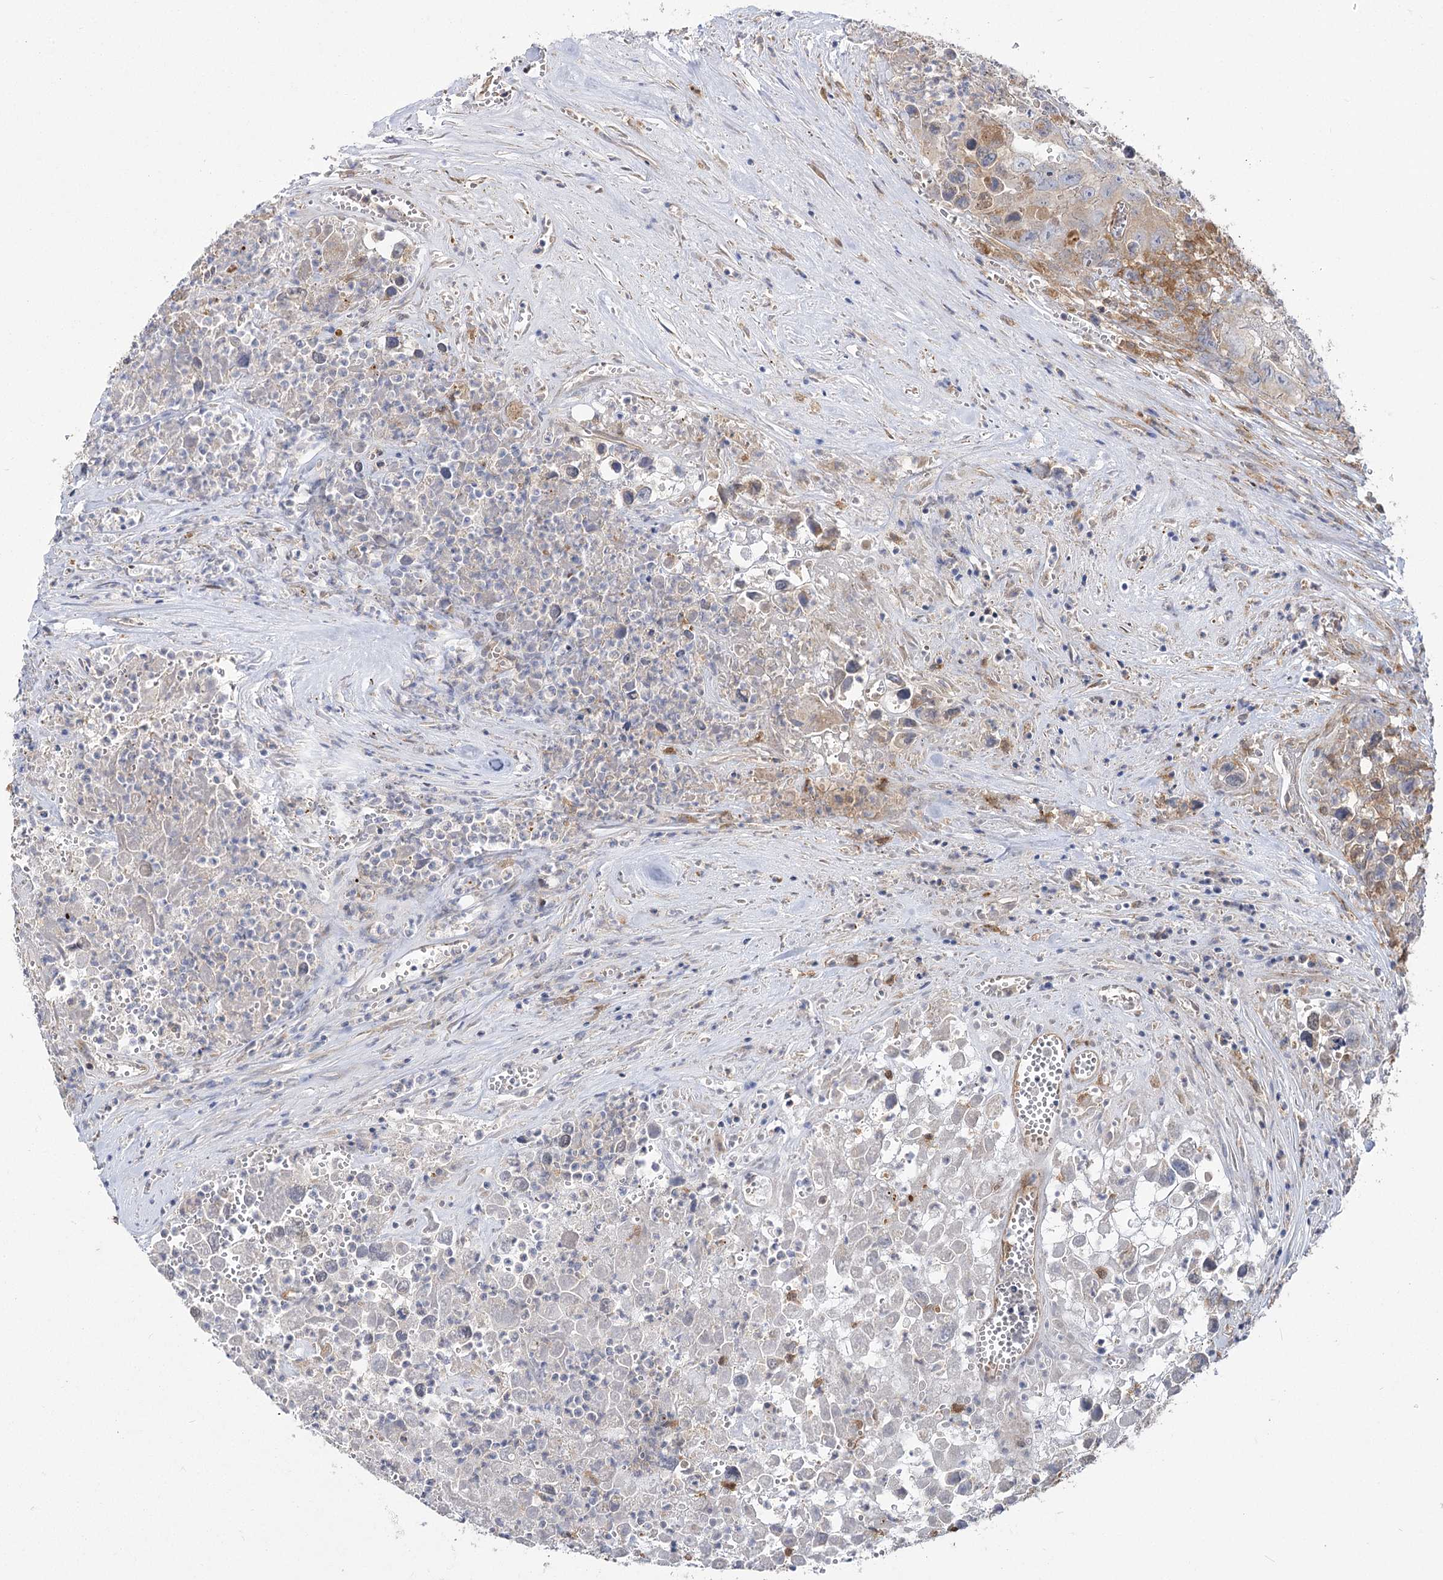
{"staining": {"intensity": "negative", "quantity": "none", "location": "none"}, "tissue": "testis cancer", "cell_type": "Tumor cells", "image_type": "cancer", "snomed": [{"axis": "morphology", "description": "Seminoma, NOS"}, {"axis": "morphology", "description": "Carcinoma, Embryonal, NOS"}, {"axis": "topography", "description": "Testis"}], "caption": "Immunohistochemistry of testis cancer shows no staining in tumor cells.", "gene": "RMDN2", "patient": {"sex": "male", "age": 43}}